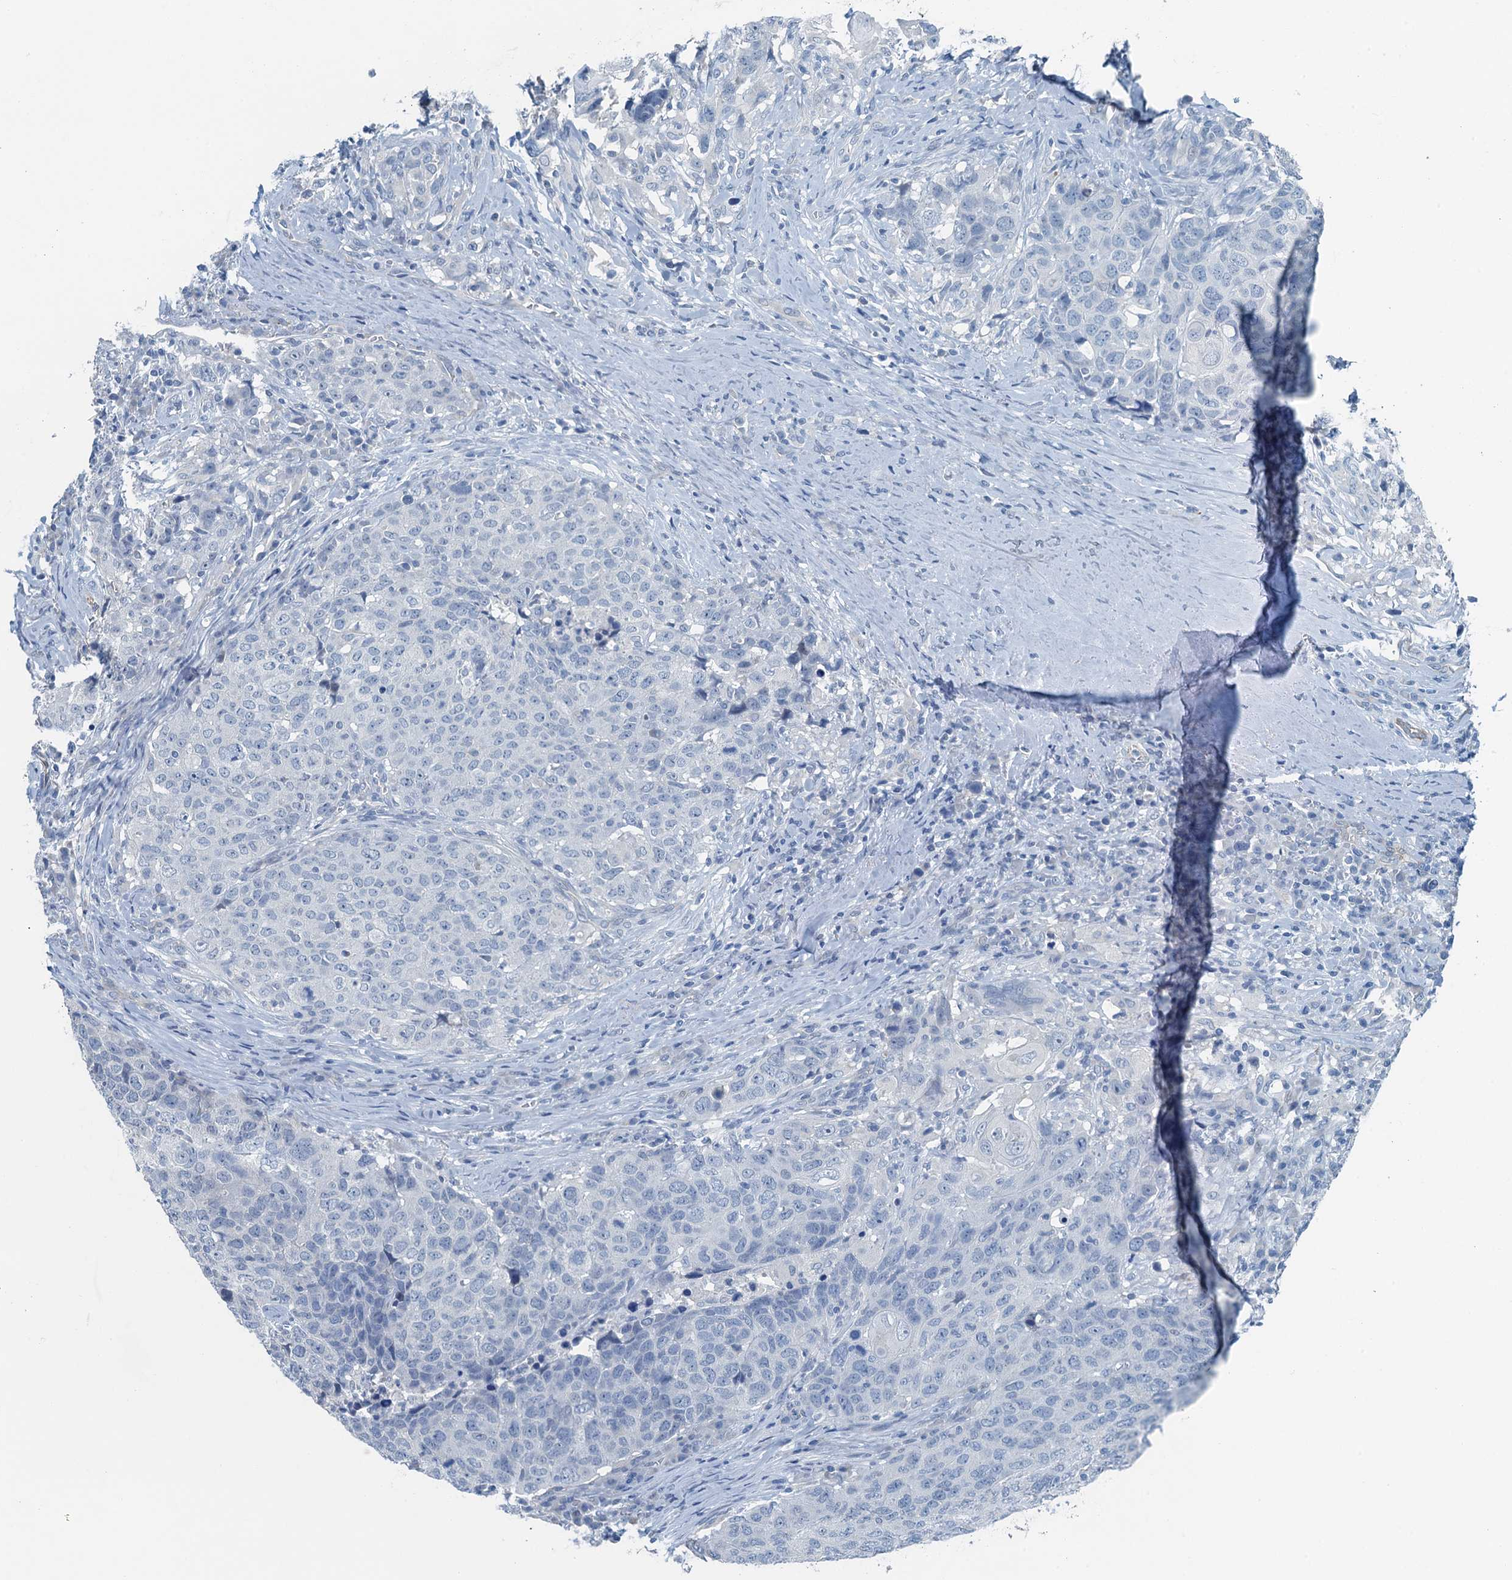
{"staining": {"intensity": "negative", "quantity": "none", "location": "none"}, "tissue": "head and neck cancer", "cell_type": "Tumor cells", "image_type": "cancer", "snomed": [{"axis": "morphology", "description": "Squamous cell carcinoma, NOS"}, {"axis": "topography", "description": "Head-Neck"}], "caption": "Immunohistochemistry (IHC) of human head and neck cancer (squamous cell carcinoma) reveals no positivity in tumor cells.", "gene": "GFOD2", "patient": {"sex": "male", "age": 66}}